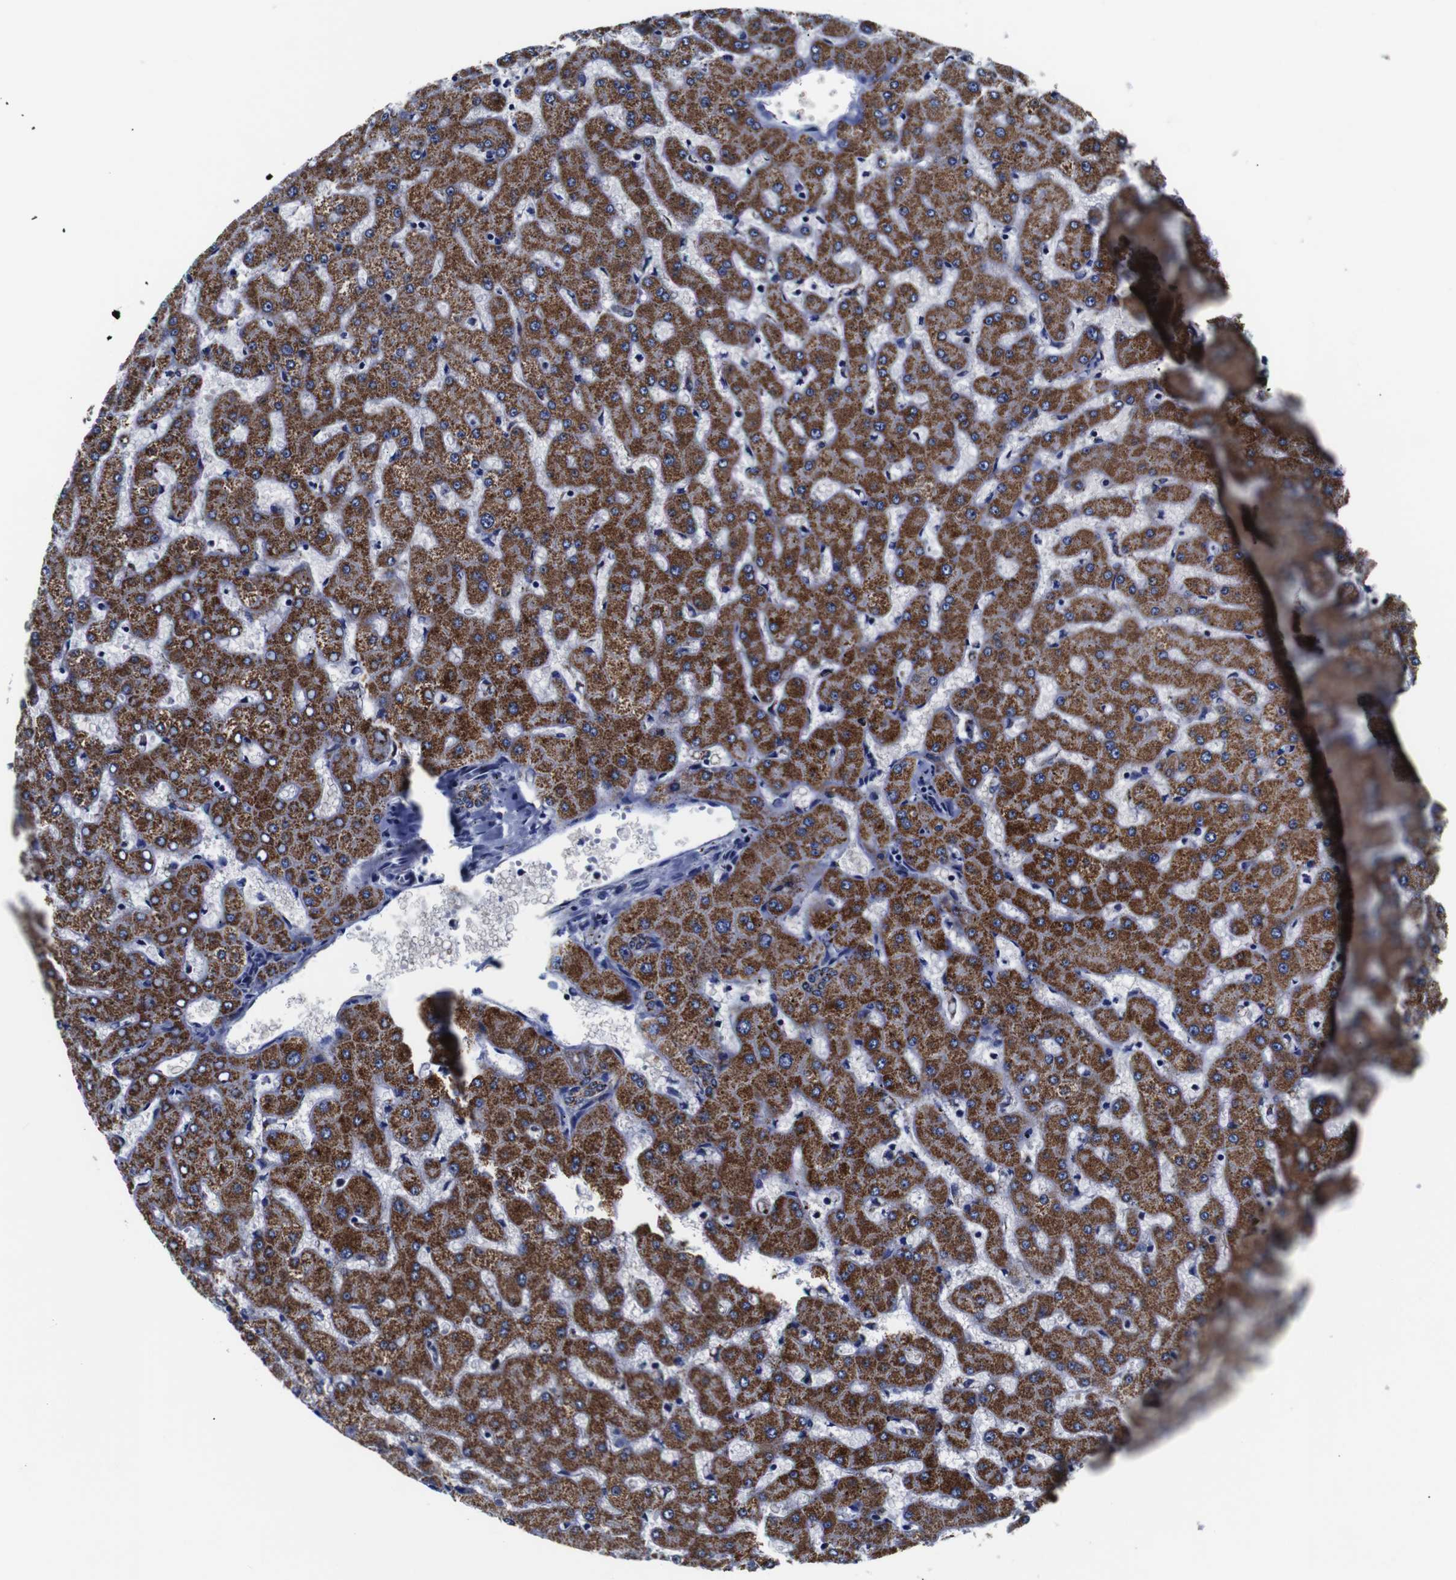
{"staining": {"intensity": "moderate", "quantity": ">75%", "location": "cytoplasmic/membranous"}, "tissue": "liver", "cell_type": "Cholangiocytes", "image_type": "normal", "snomed": [{"axis": "morphology", "description": "Normal tissue, NOS"}, {"axis": "topography", "description": "Liver"}], "caption": "Normal liver shows moderate cytoplasmic/membranous positivity in about >75% of cholangiocytes, visualized by immunohistochemistry. (DAB (3,3'-diaminobenzidine) IHC, brown staining for protein, blue staining for nuclei).", "gene": "FKBP9", "patient": {"sex": "female", "age": 63}}